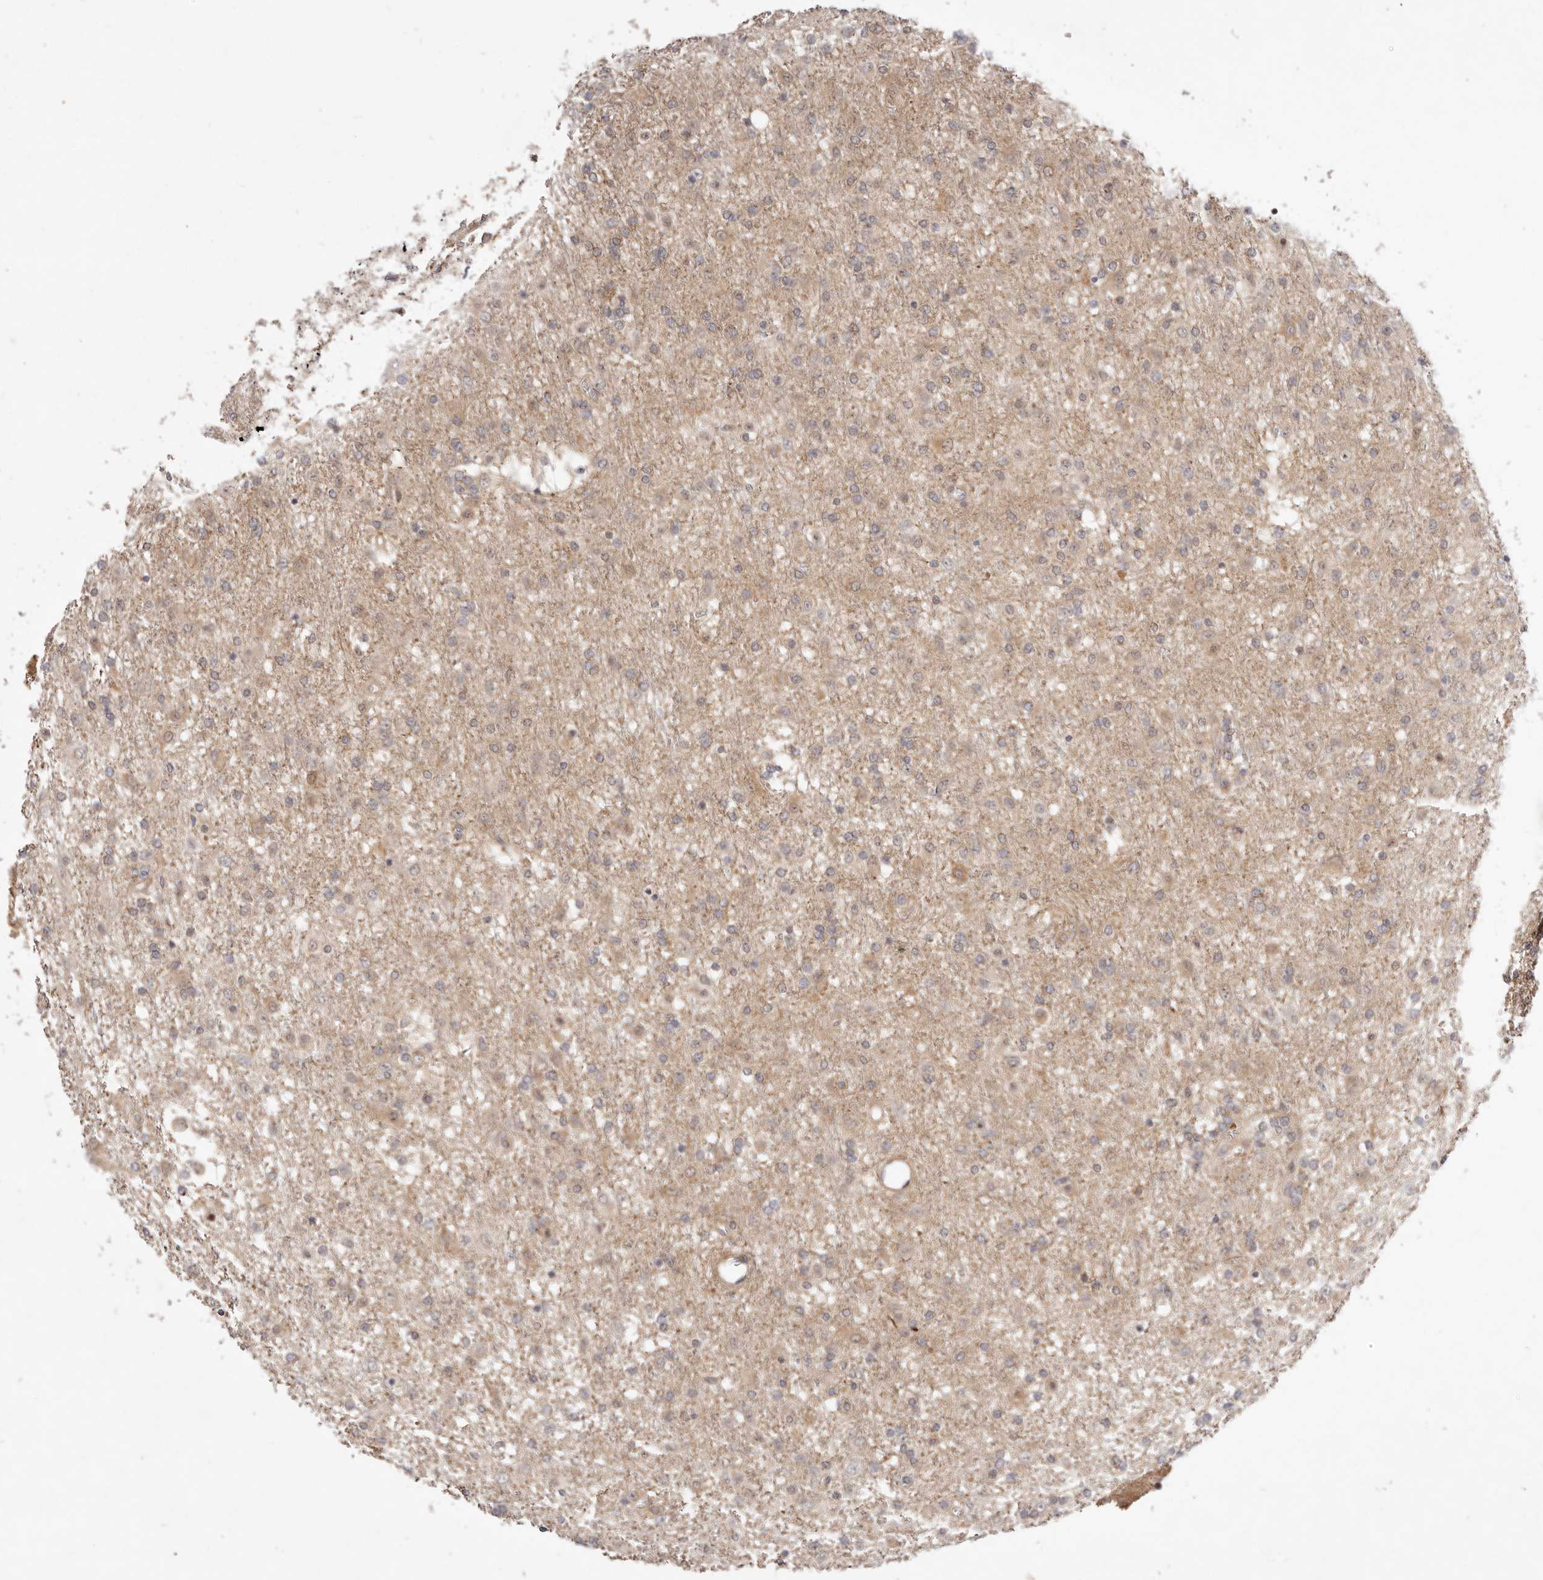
{"staining": {"intensity": "weak", "quantity": "<25%", "location": "cytoplasmic/membranous"}, "tissue": "glioma", "cell_type": "Tumor cells", "image_type": "cancer", "snomed": [{"axis": "morphology", "description": "Glioma, malignant, Low grade"}, {"axis": "topography", "description": "Brain"}], "caption": "This is an IHC micrograph of human glioma. There is no staining in tumor cells.", "gene": "WRN", "patient": {"sex": "male", "age": 65}}